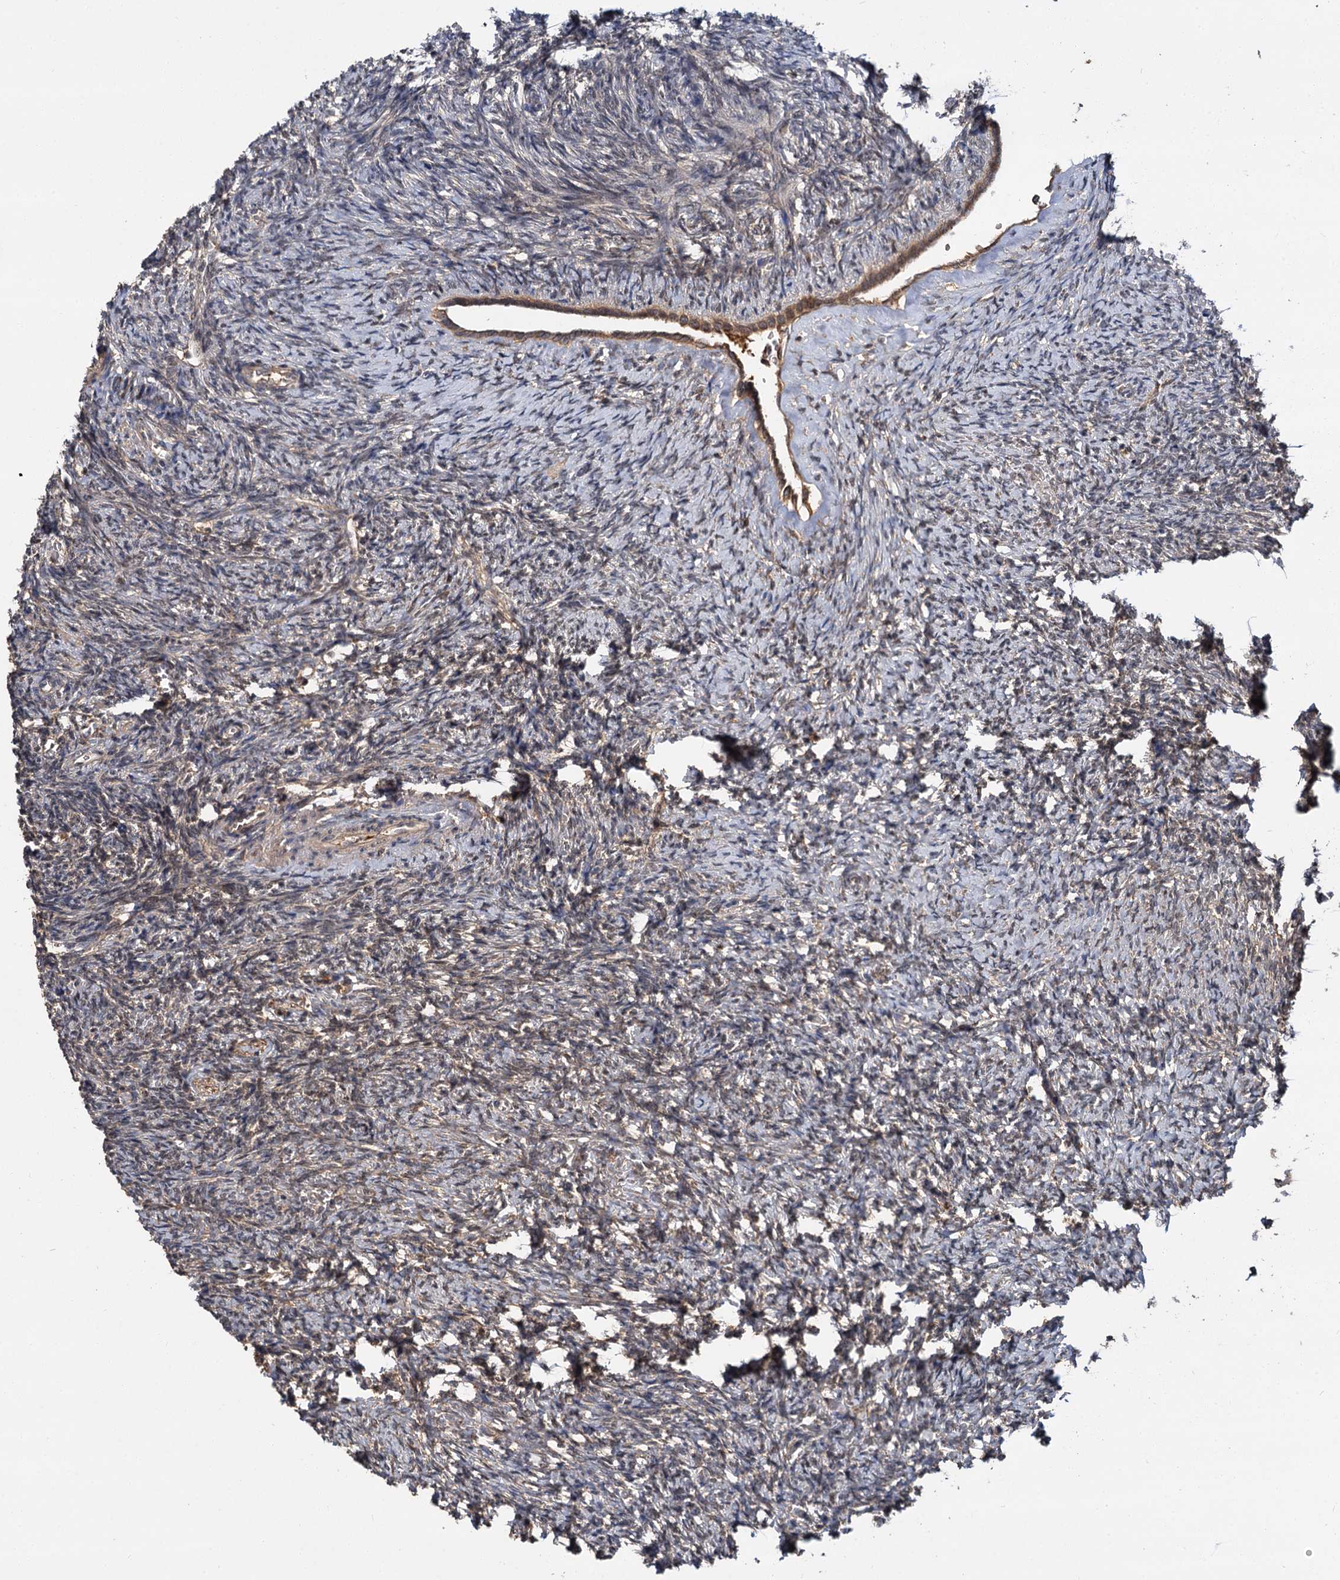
{"staining": {"intensity": "weak", "quantity": "<25%", "location": "nuclear"}, "tissue": "ovary", "cell_type": "Ovarian stroma cells", "image_type": "normal", "snomed": [{"axis": "morphology", "description": "Normal tissue, NOS"}, {"axis": "topography", "description": "Ovary"}], "caption": "The photomicrograph shows no significant staining in ovarian stroma cells of ovary.", "gene": "MBD6", "patient": {"sex": "female", "age": 41}}